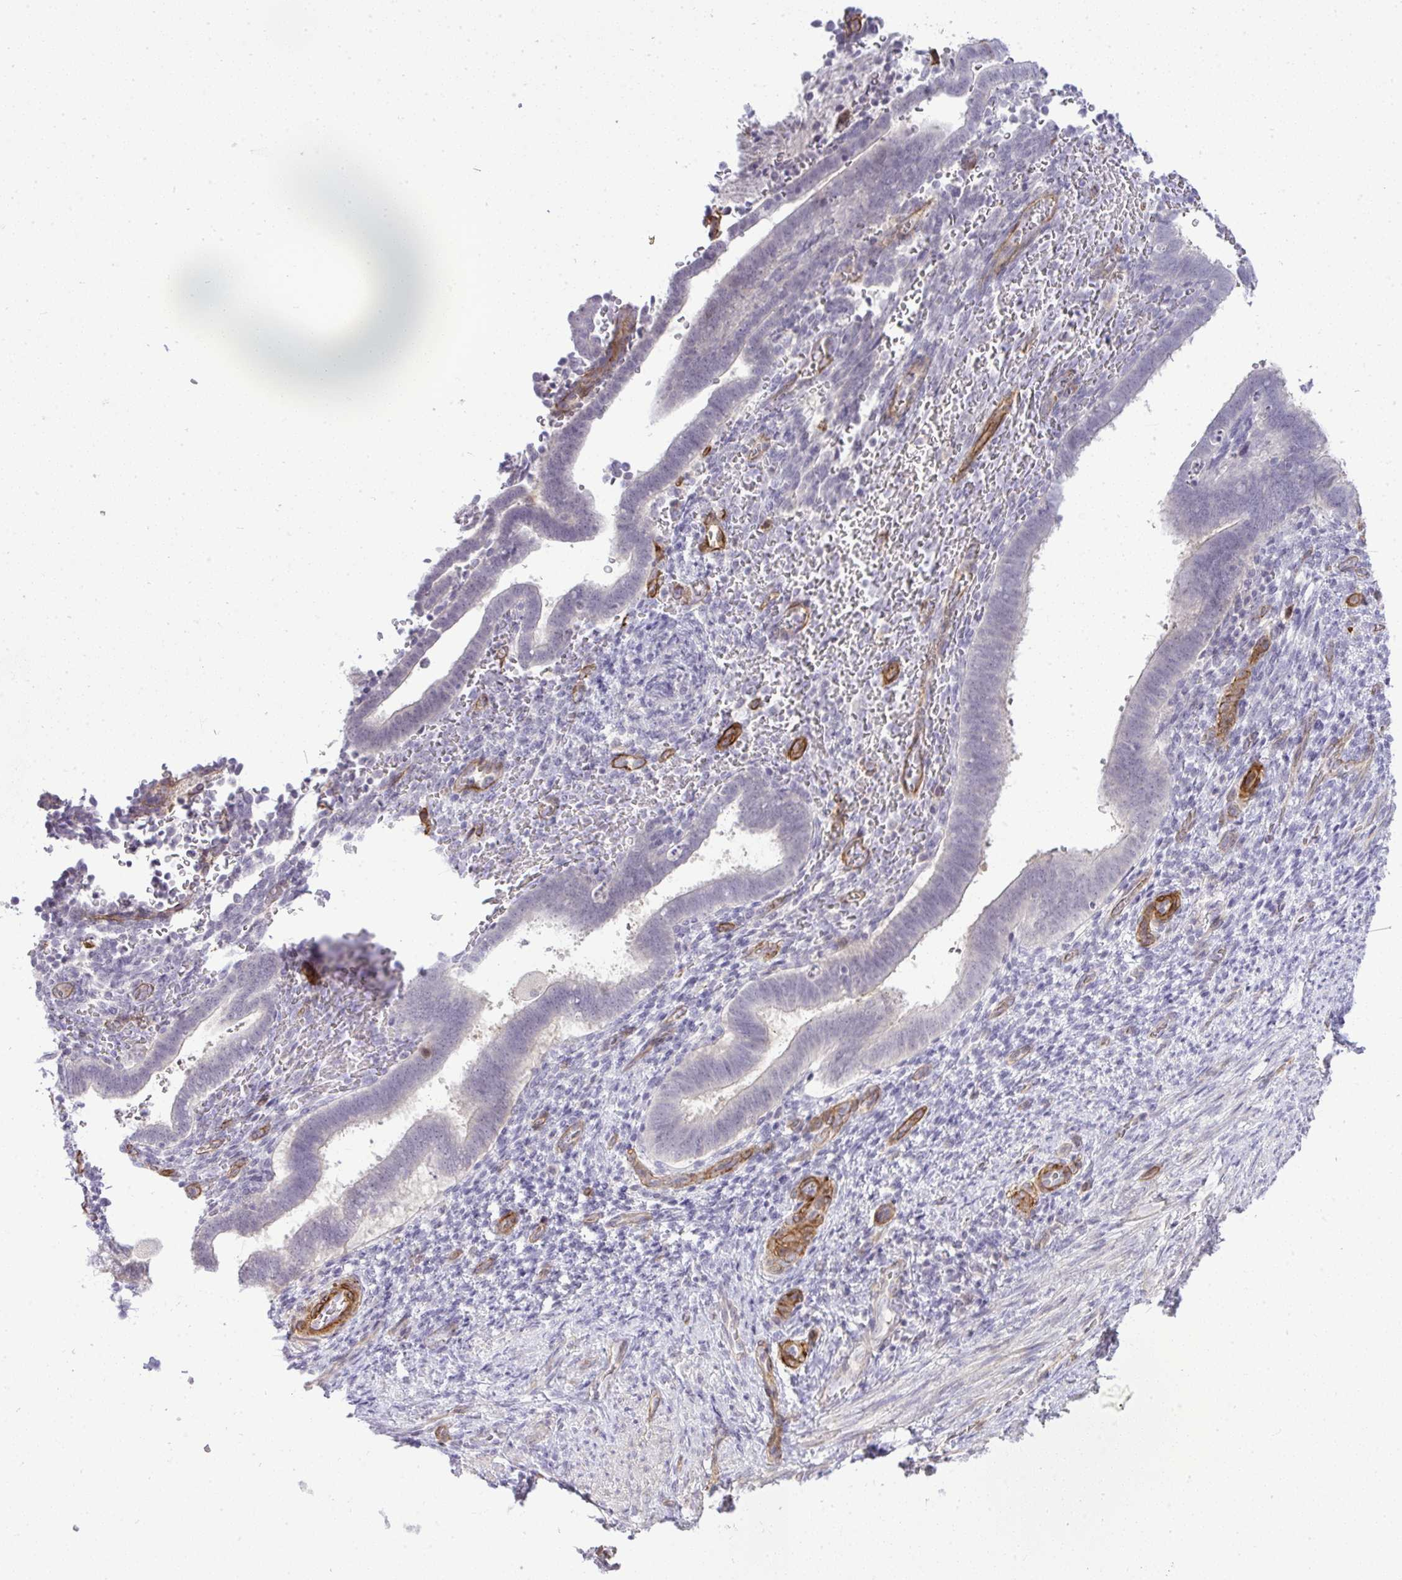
{"staining": {"intensity": "negative", "quantity": "none", "location": "none"}, "tissue": "endometrium", "cell_type": "Cells in endometrial stroma", "image_type": "normal", "snomed": [{"axis": "morphology", "description": "Normal tissue, NOS"}, {"axis": "topography", "description": "Endometrium"}], "caption": "IHC histopathology image of benign endometrium stained for a protein (brown), which demonstrates no staining in cells in endometrial stroma.", "gene": "UBE2S", "patient": {"sex": "female", "age": 34}}